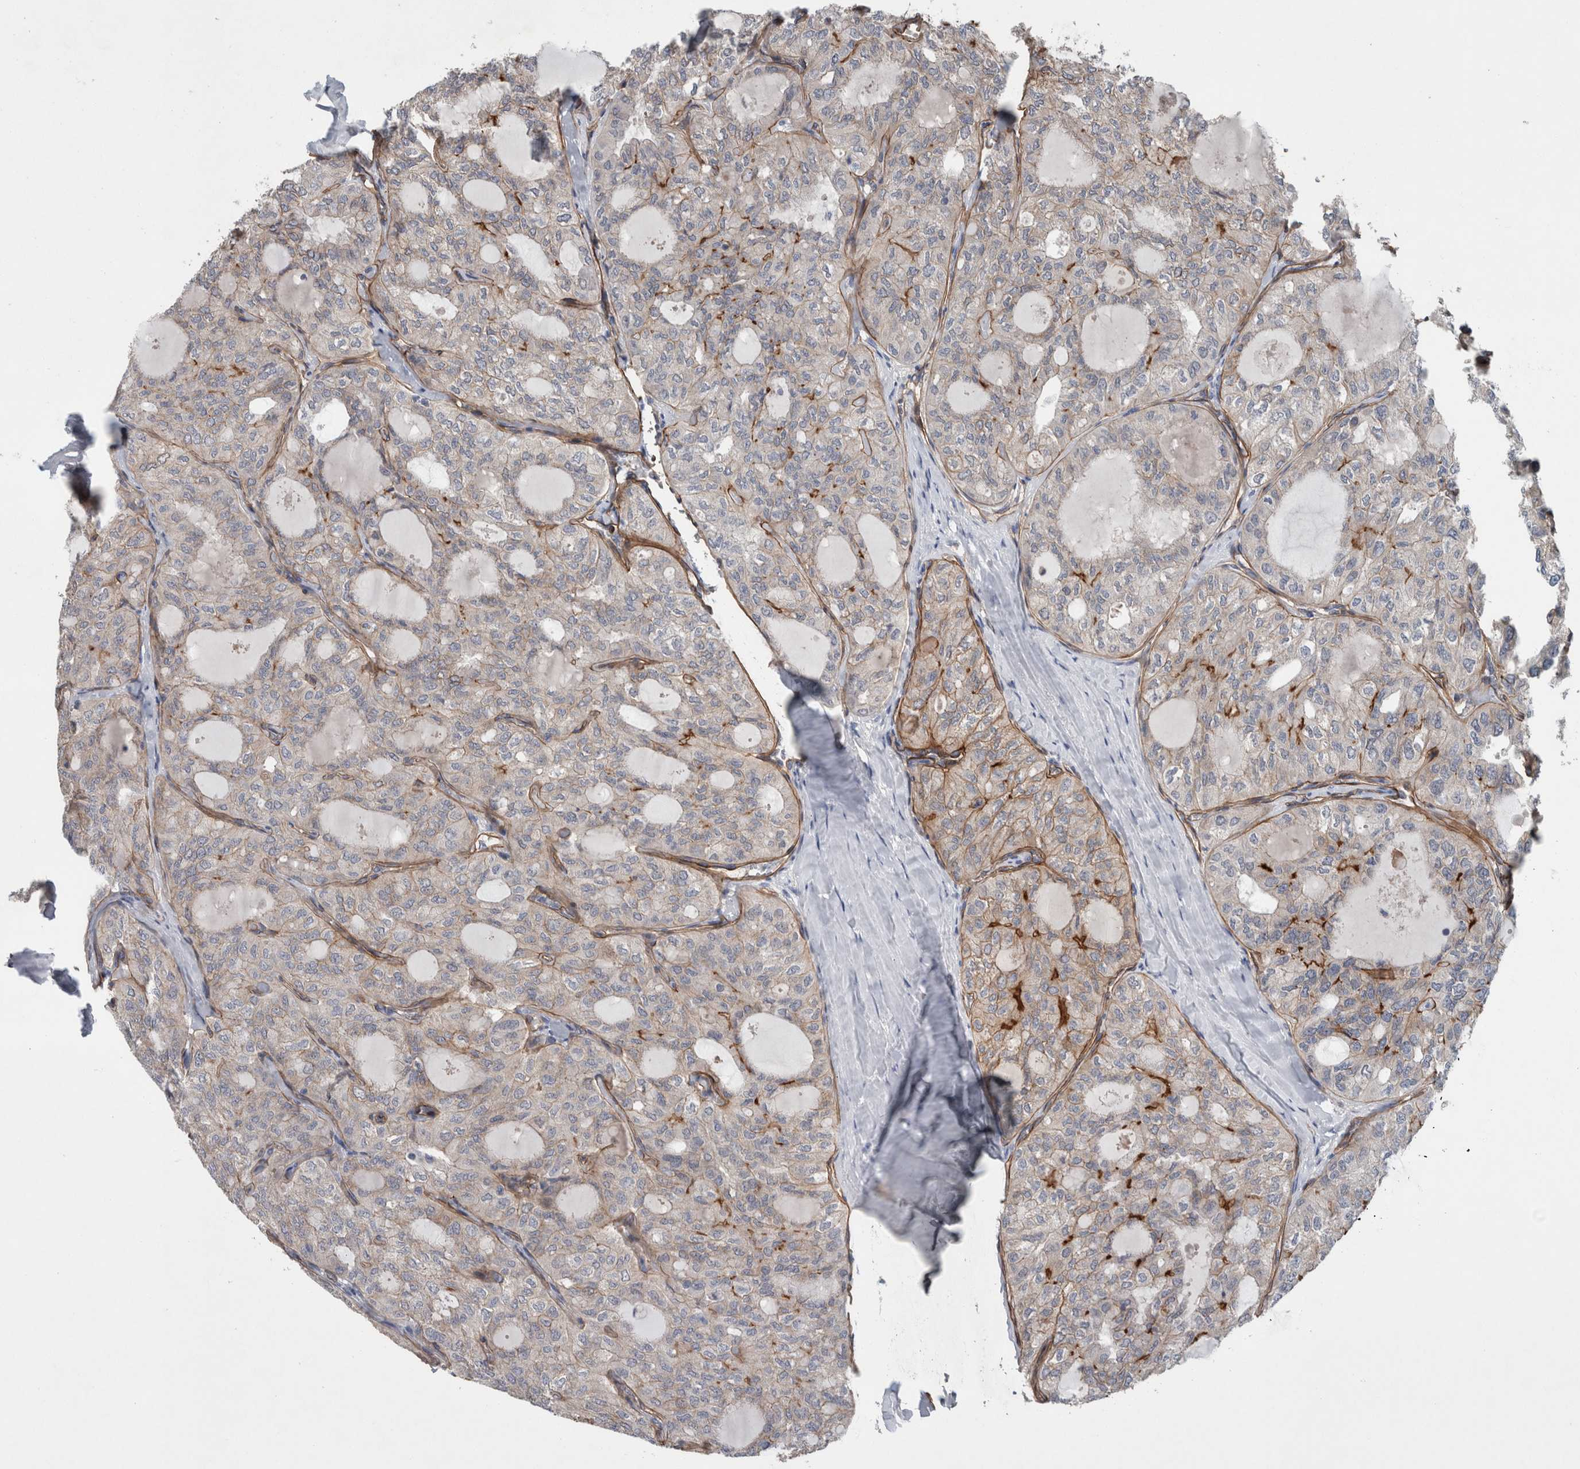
{"staining": {"intensity": "moderate", "quantity": "<25%", "location": "cytoplasmic/membranous"}, "tissue": "thyroid cancer", "cell_type": "Tumor cells", "image_type": "cancer", "snomed": [{"axis": "morphology", "description": "Follicular adenoma carcinoma, NOS"}, {"axis": "topography", "description": "Thyroid gland"}], "caption": "Protein staining displays moderate cytoplasmic/membranous staining in about <25% of tumor cells in thyroid follicular adenoma carcinoma.", "gene": "BCAM", "patient": {"sex": "male", "age": 75}}